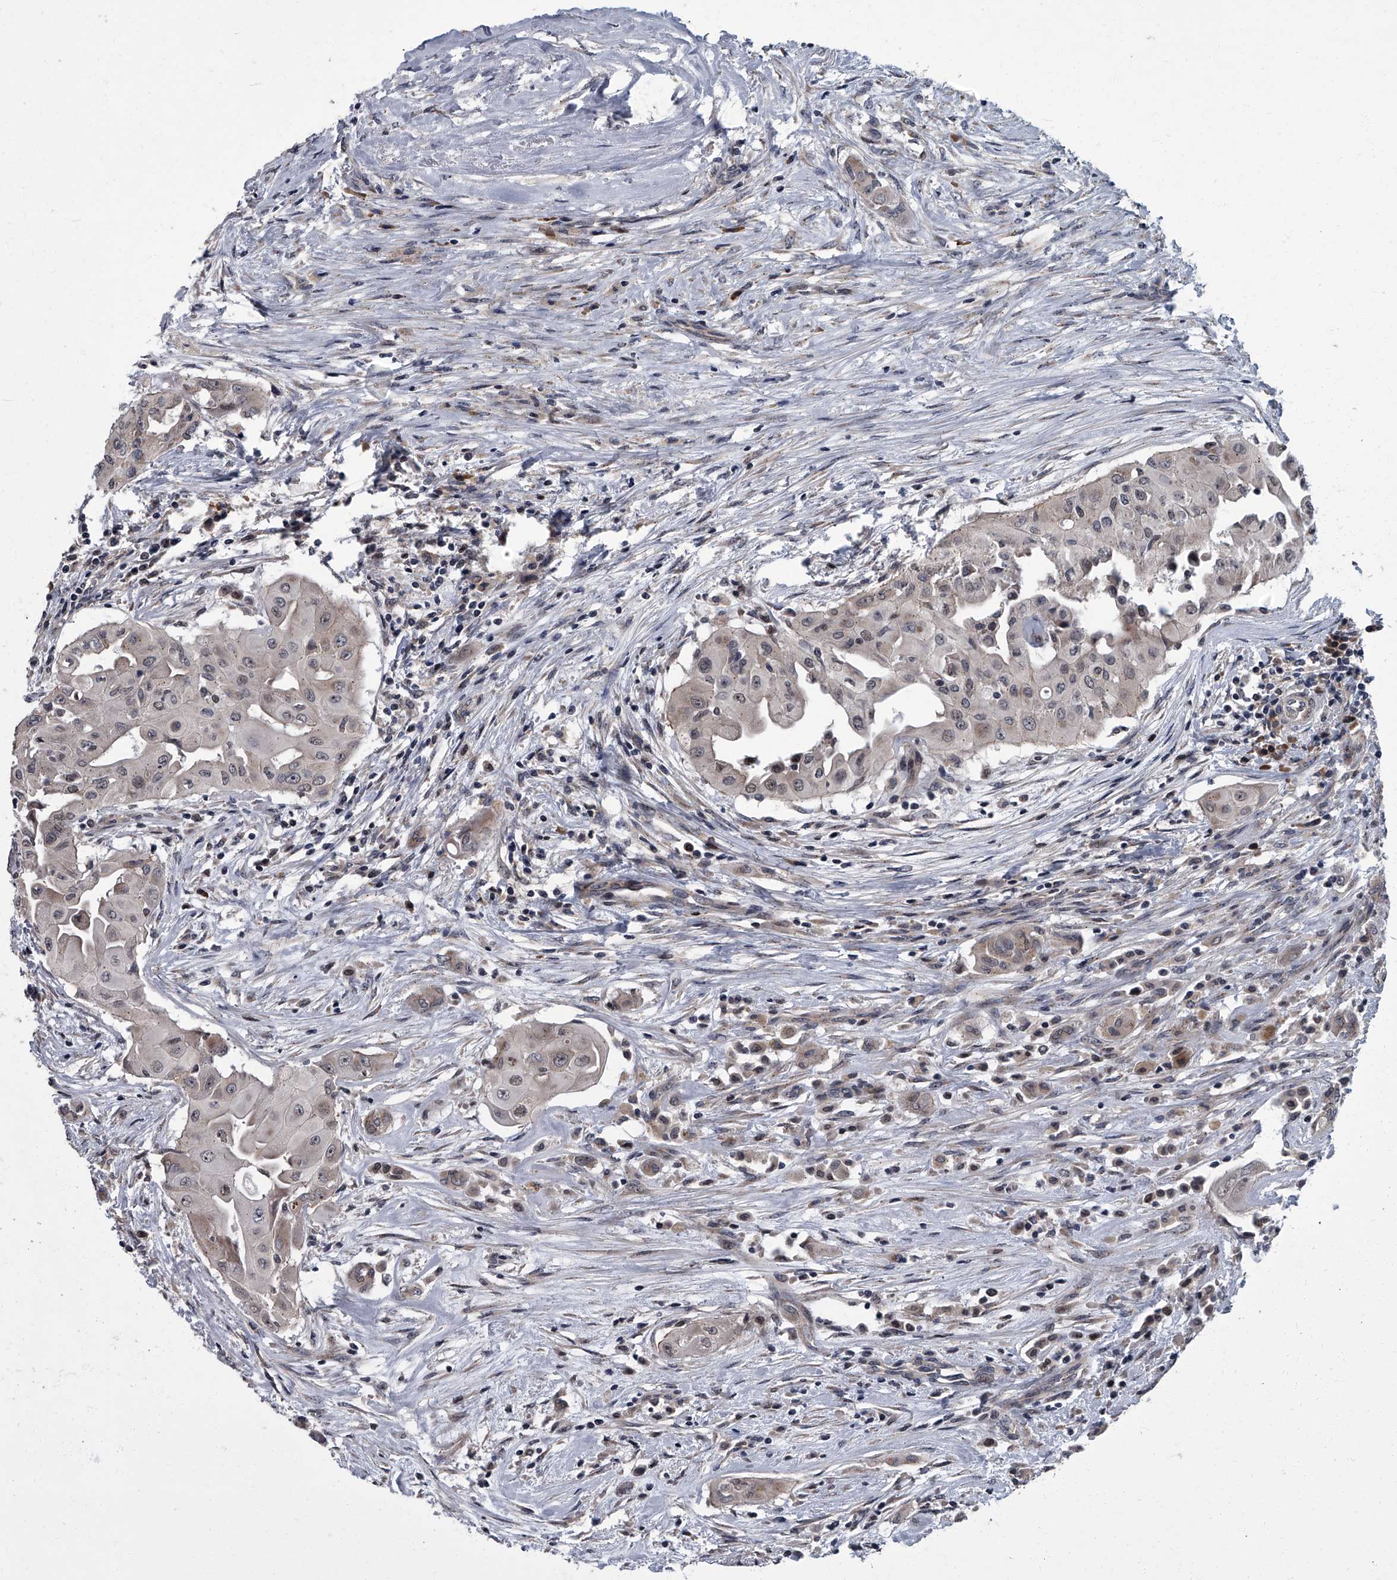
{"staining": {"intensity": "weak", "quantity": "<25%", "location": "nuclear"}, "tissue": "thyroid cancer", "cell_type": "Tumor cells", "image_type": "cancer", "snomed": [{"axis": "morphology", "description": "Papillary adenocarcinoma, NOS"}, {"axis": "topography", "description": "Thyroid gland"}], "caption": "IHC image of thyroid cancer stained for a protein (brown), which exhibits no staining in tumor cells. Brightfield microscopy of immunohistochemistry (IHC) stained with DAB (brown) and hematoxylin (blue), captured at high magnification.", "gene": "ZNF274", "patient": {"sex": "female", "age": 59}}